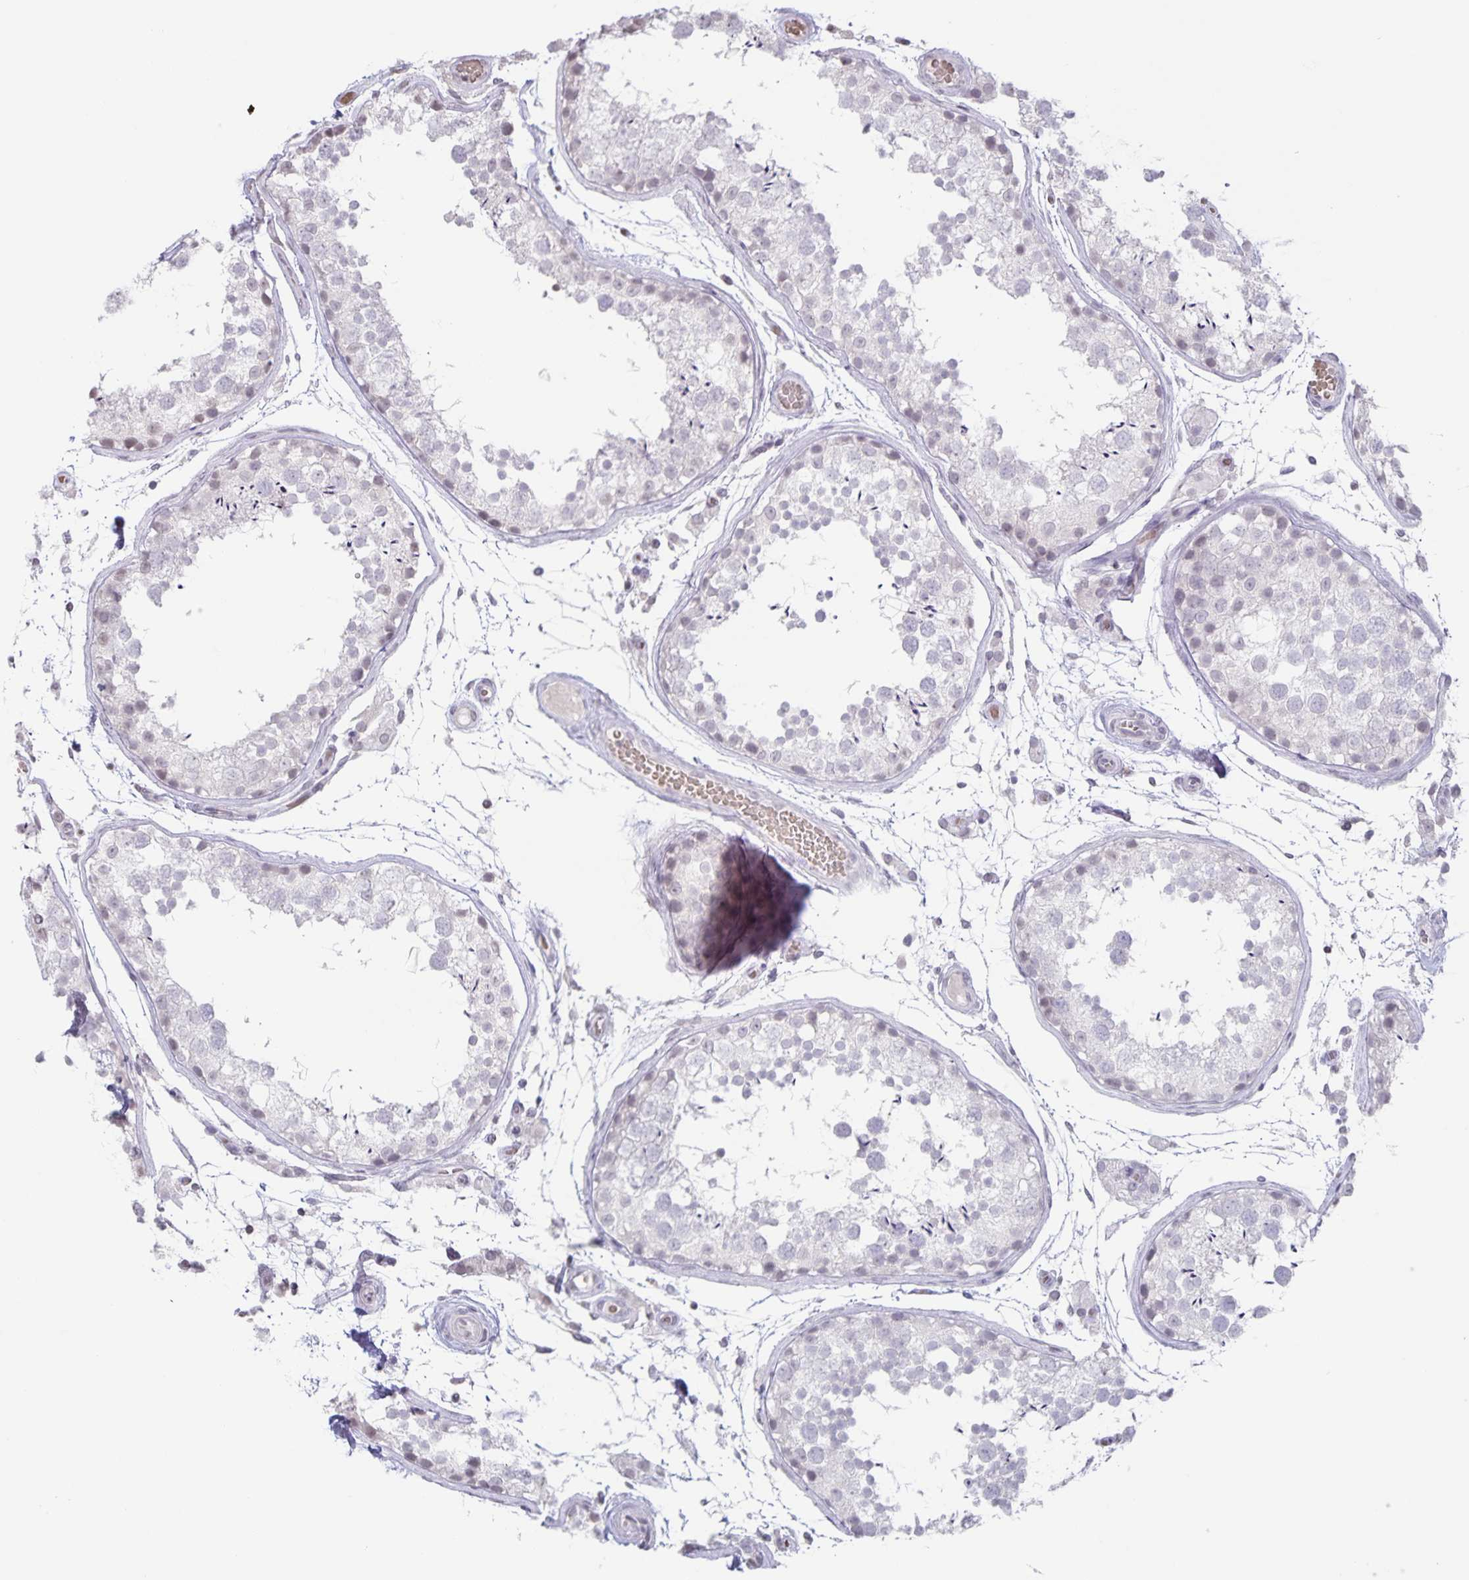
{"staining": {"intensity": "negative", "quantity": "none", "location": "none"}, "tissue": "testis", "cell_type": "Cells in seminiferous ducts", "image_type": "normal", "snomed": [{"axis": "morphology", "description": "Normal tissue, NOS"}, {"axis": "topography", "description": "Testis"}], "caption": "Immunohistochemistry image of normal testis stained for a protein (brown), which exhibits no staining in cells in seminiferous ducts.", "gene": "AQP4", "patient": {"sex": "male", "age": 29}}